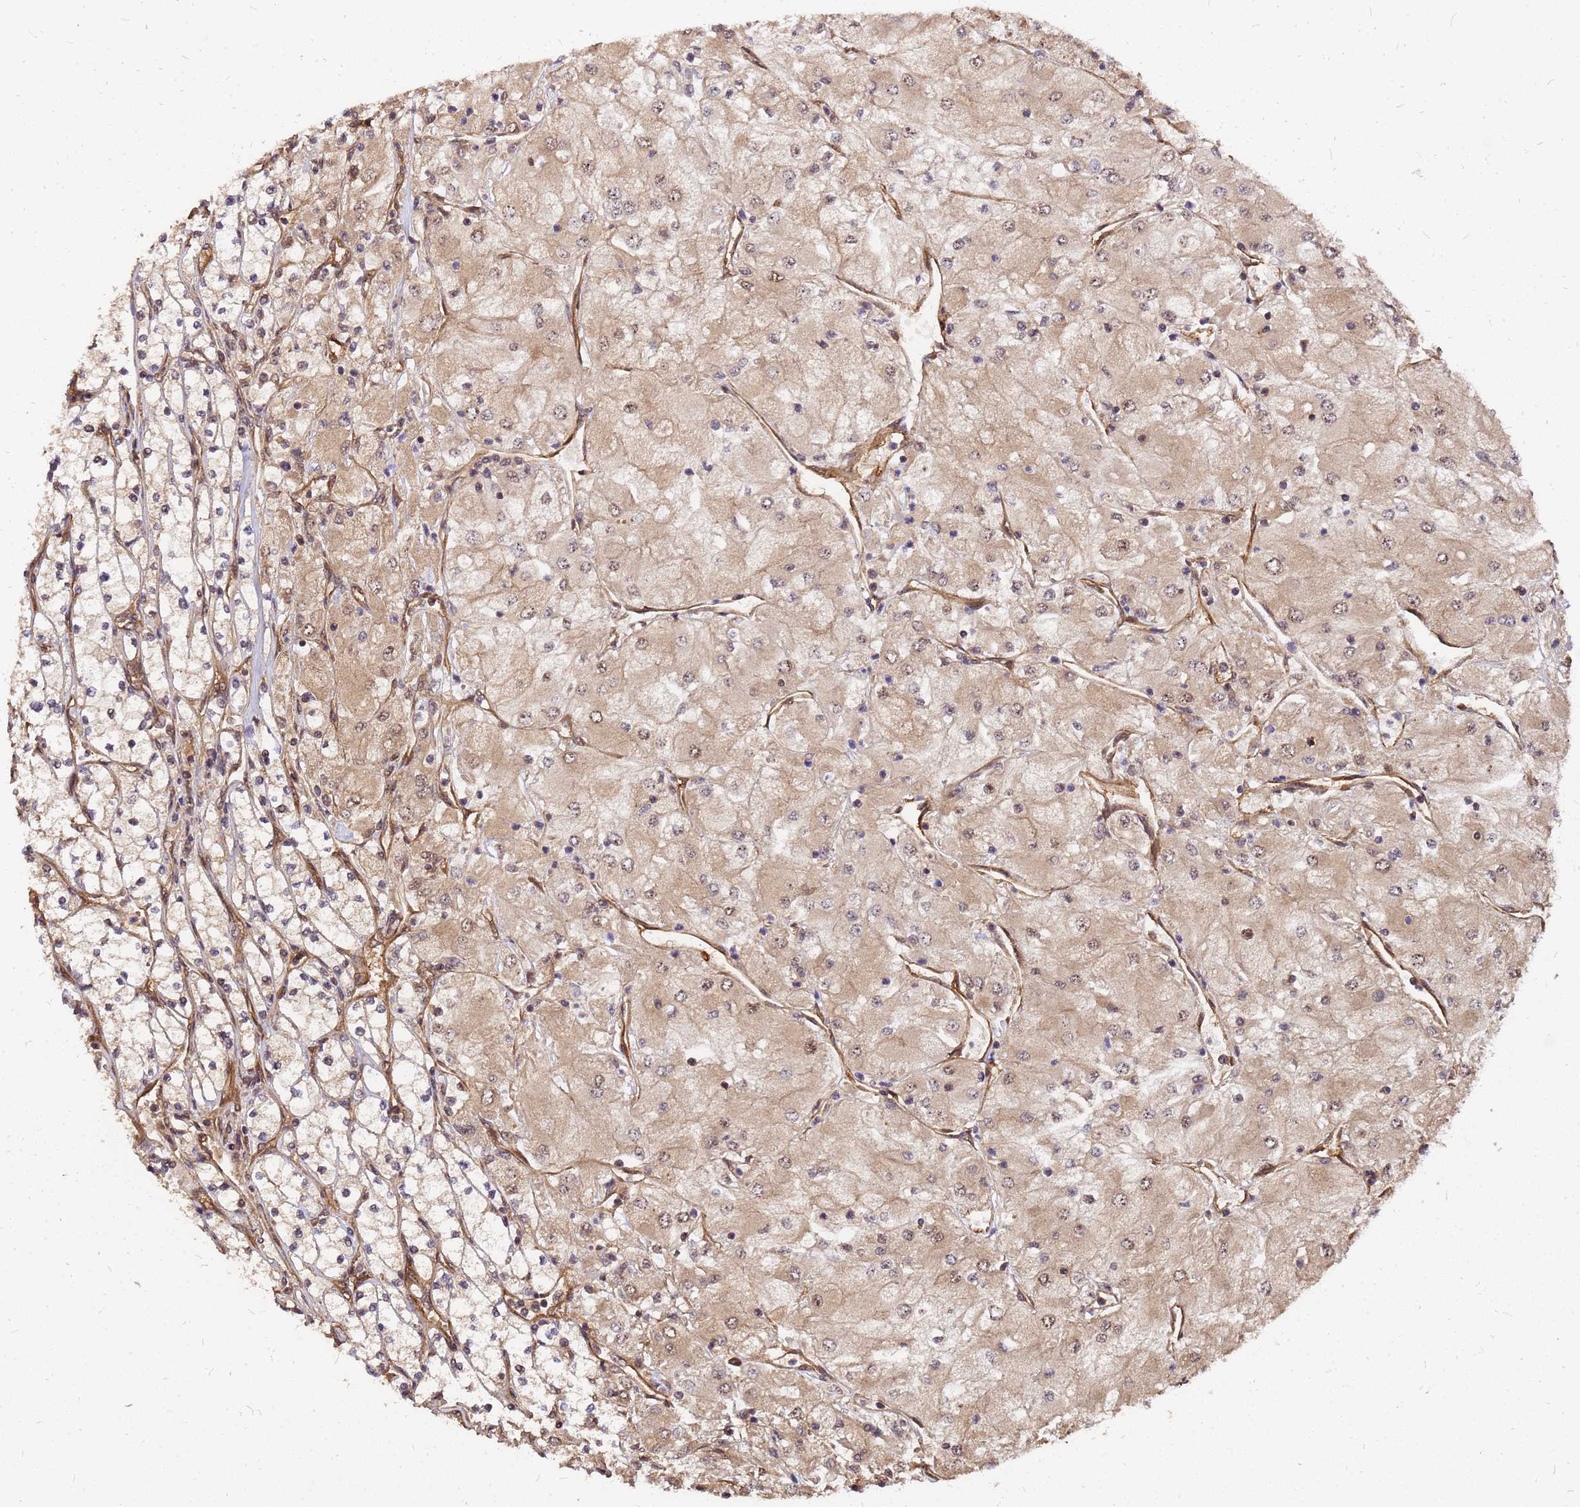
{"staining": {"intensity": "weak", "quantity": ">75%", "location": "cytoplasmic/membranous"}, "tissue": "renal cancer", "cell_type": "Tumor cells", "image_type": "cancer", "snomed": [{"axis": "morphology", "description": "Adenocarcinoma, NOS"}, {"axis": "topography", "description": "Kidney"}], "caption": "Tumor cells demonstrate low levels of weak cytoplasmic/membranous expression in approximately >75% of cells in renal cancer. (IHC, brightfield microscopy, high magnification).", "gene": "GPATCH8", "patient": {"sex": "male", "age": 80}}